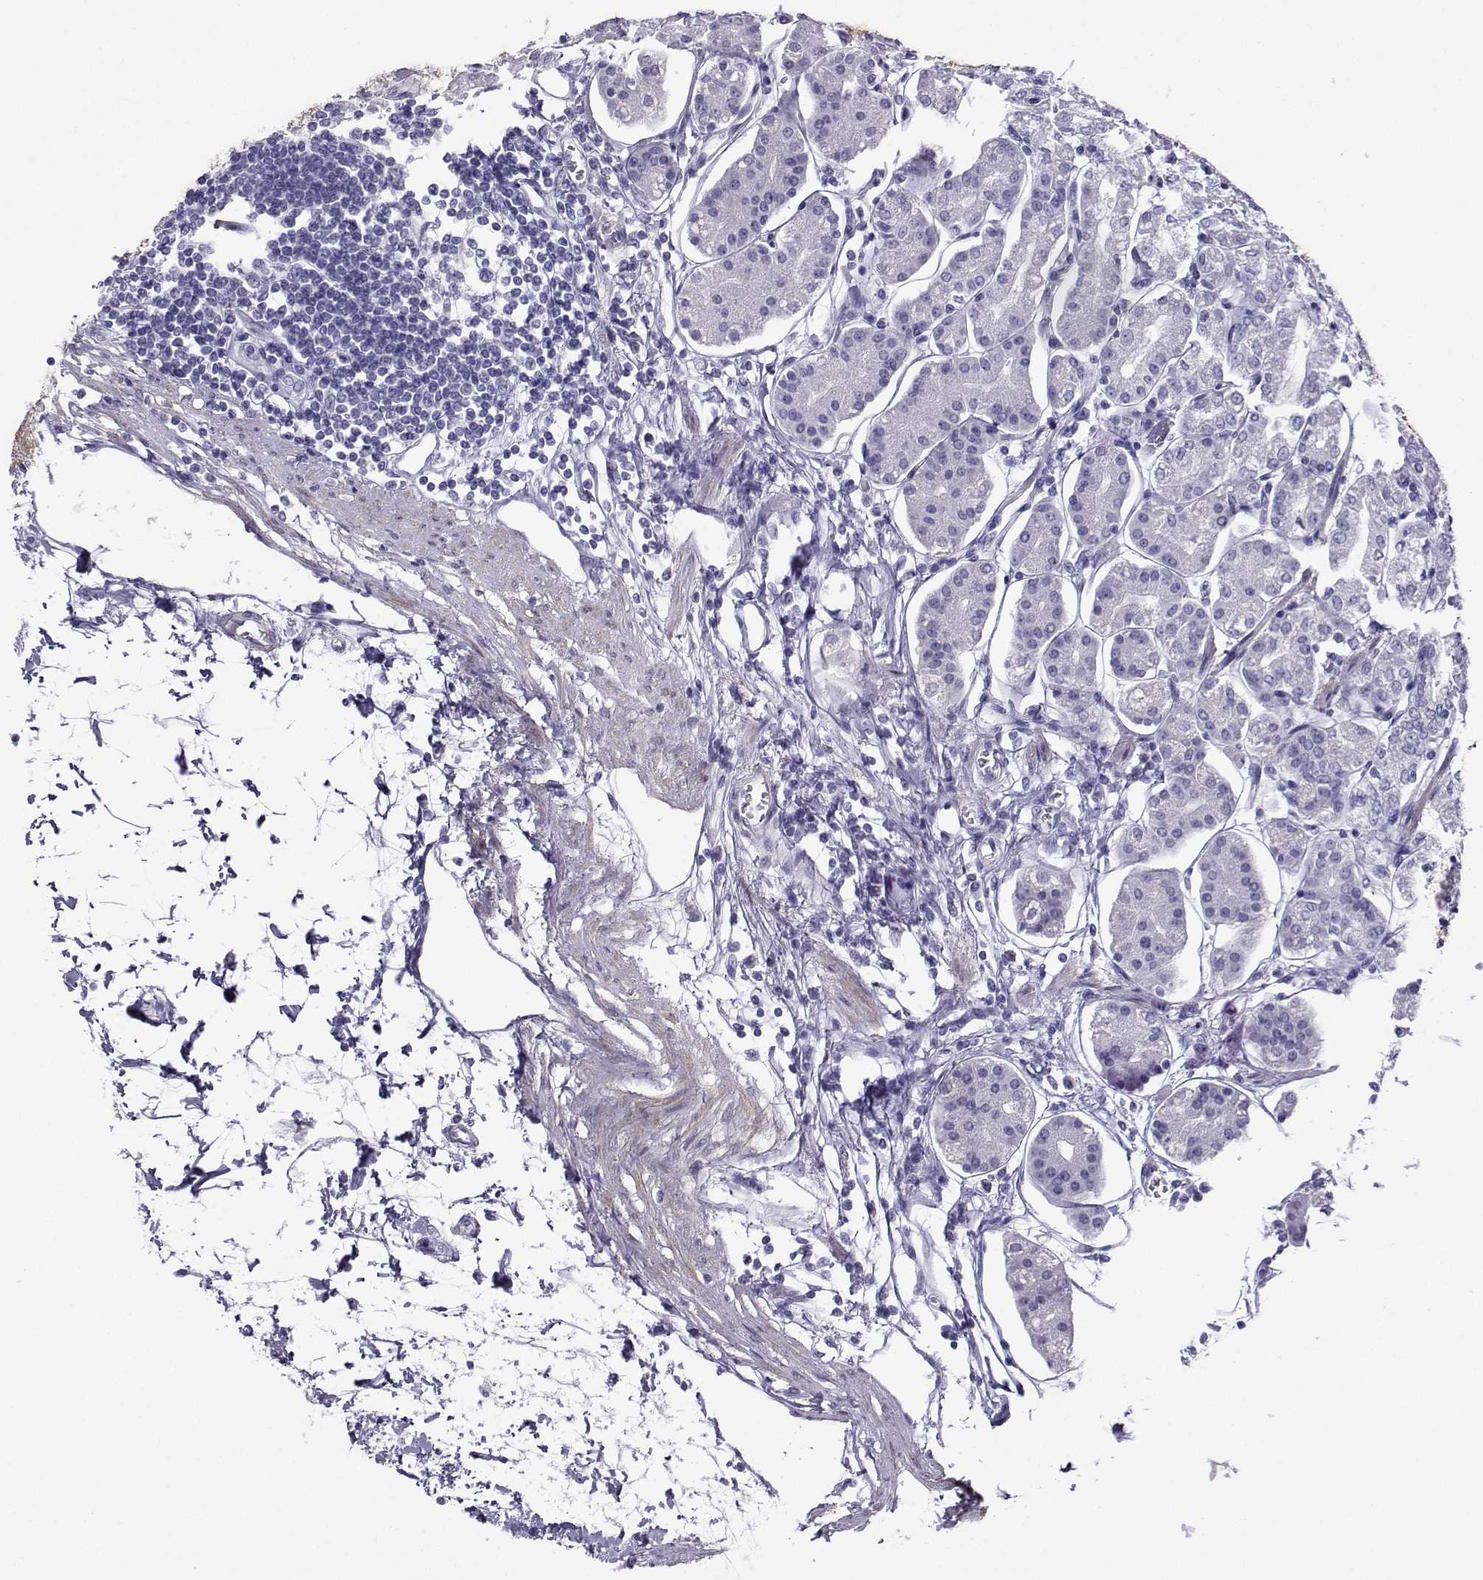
{"staining": {"intensity": "negative", "quantity": "none", "location": "none"}, "tissue": "stomach", "cell_type": "Glandular cells", "image_type": "normal", "snomed": [{"axis": "morphology", "description": "Normal tissue, NOS"}, {"axis": "topography", "description": "Skeletal muscle"}, {"axis": "topography", "description": "Stomach"}], "caption": "An image of stomach stained for a protein exhibits no brown staining in glandular cells. The staining is performed using DAB brown chromogen with nuclei counter-stained in using hematoxylin.", "gene": "KIF17", "patient": {"sex": "female", "age": 57}}